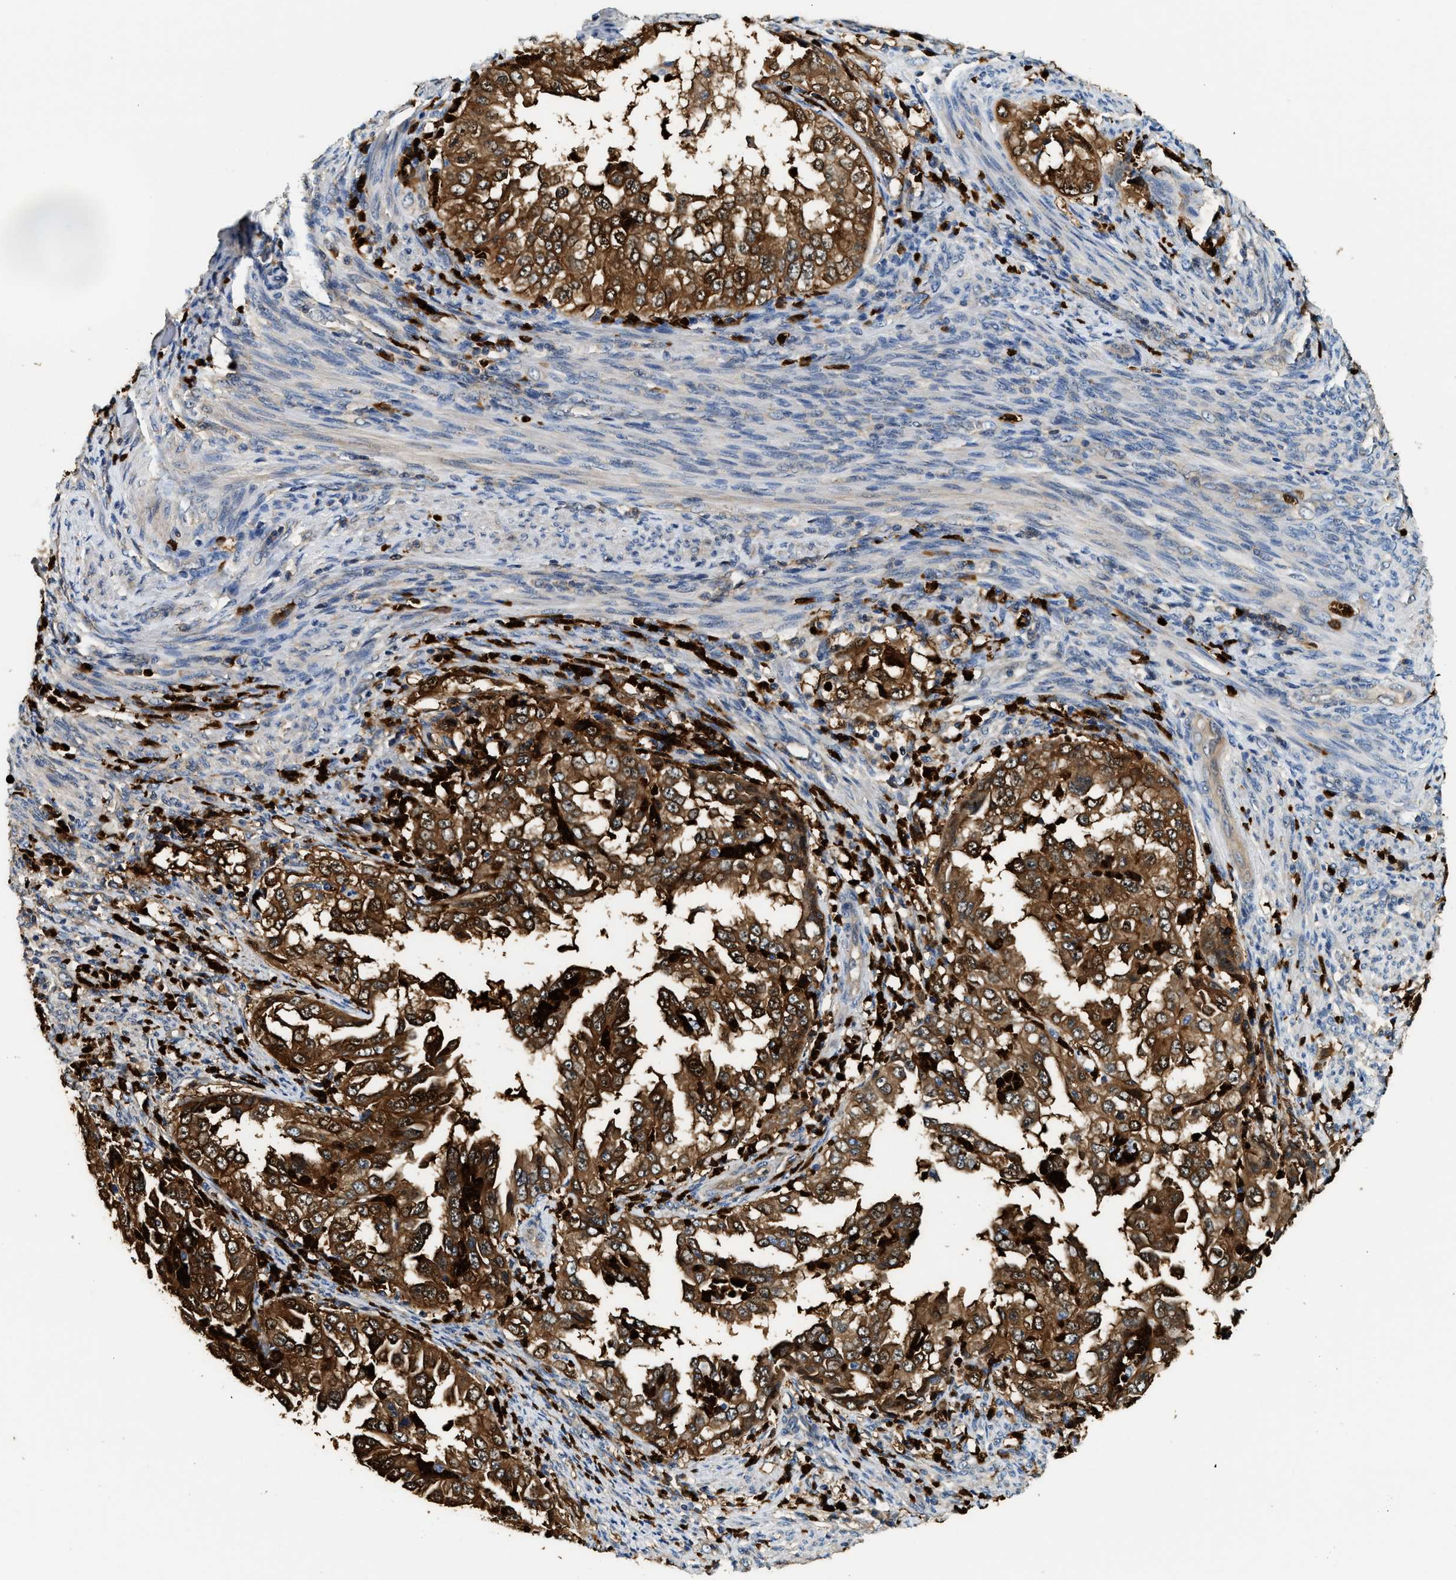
{"staining": {"intensity": "strong", "quantity": ">75%", "location": "cytoplasmic/membranous"}, "tissue": "endometrial cancer", "cell_type": "Tumor cells", "image_type": "cancer", "snomed": [{"axis": "morphology", "description": "Adenocarcinoma, NOS"}, {"axis": "topography", "description": "Endometrium"}], "caption": "DAB (3,3'-diaminobenzidine) immunohistochemical staining of endometrial cancer (adenocarcinoma) displays strong cytoplasmic/membranous protein staining in about >75% of tumor cells.", "gene": "ANXA3", "patient": {"sex": "female", "age": 85}}